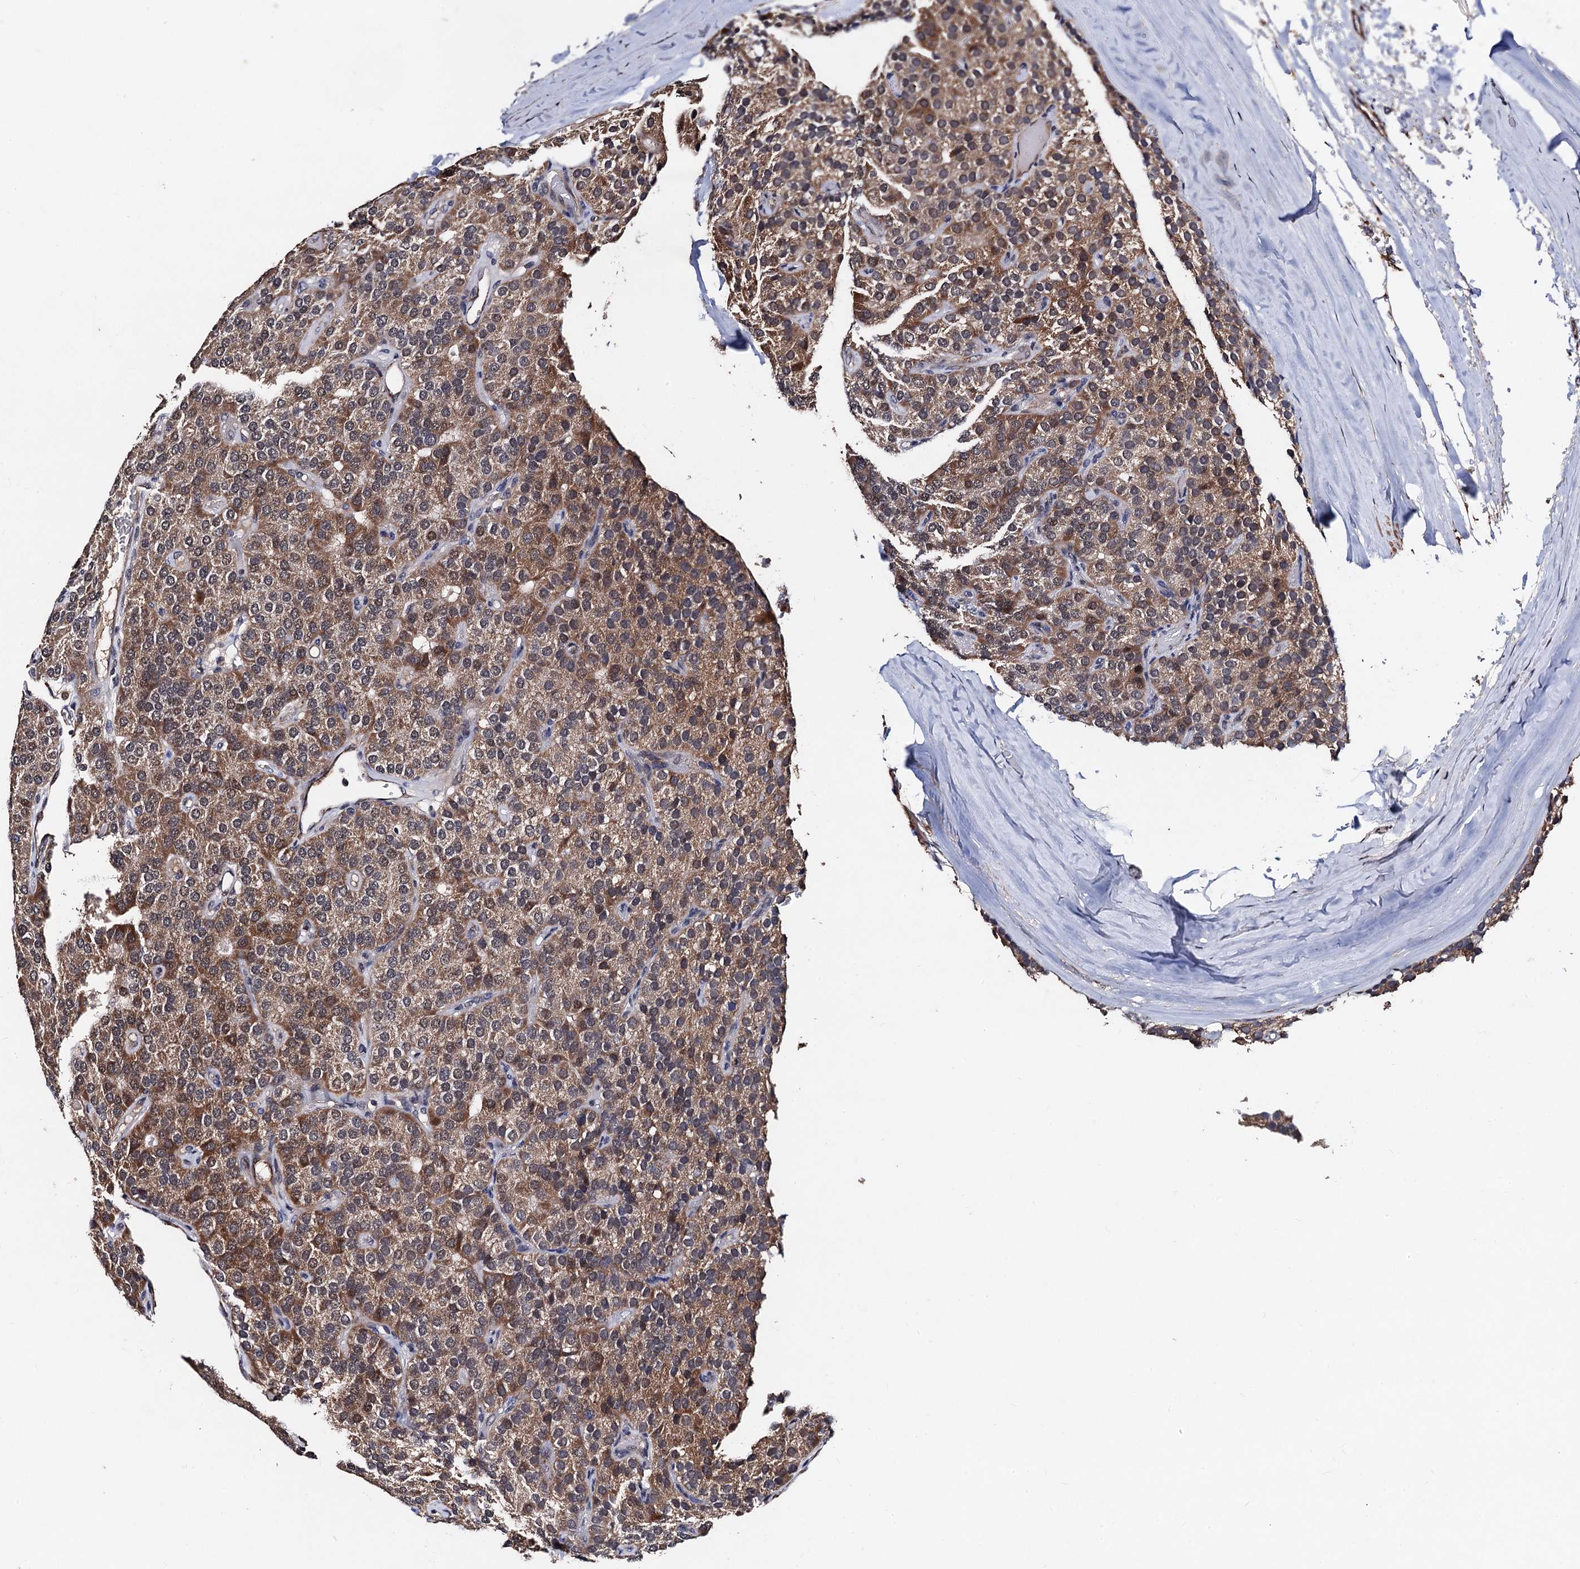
{"staining": {"intensity": "moderate", "quantity": "25%-75%", "location": "cytoplasmic/membranous"}, "tissue": "parathyroid gland", "cell_type": "Glandular cells", "image_type": "normal", "snomed": [{"axis": "morphology", "description": "Normal tissue, NOS"}, {"axis": "morphology", "description": "Adenoma, NOS"}, {"axis": "topography", "description": "Parathyroid gland"}], "caption": "Immunohistochemical staining of benign parathyroid gland demonstrates moderate cytoplasmic/membranous protein positivity in approximately 25%-75% of glandular cells.", "gene": "PPTC7", "patient": {"sex": "female", "age": 86}}